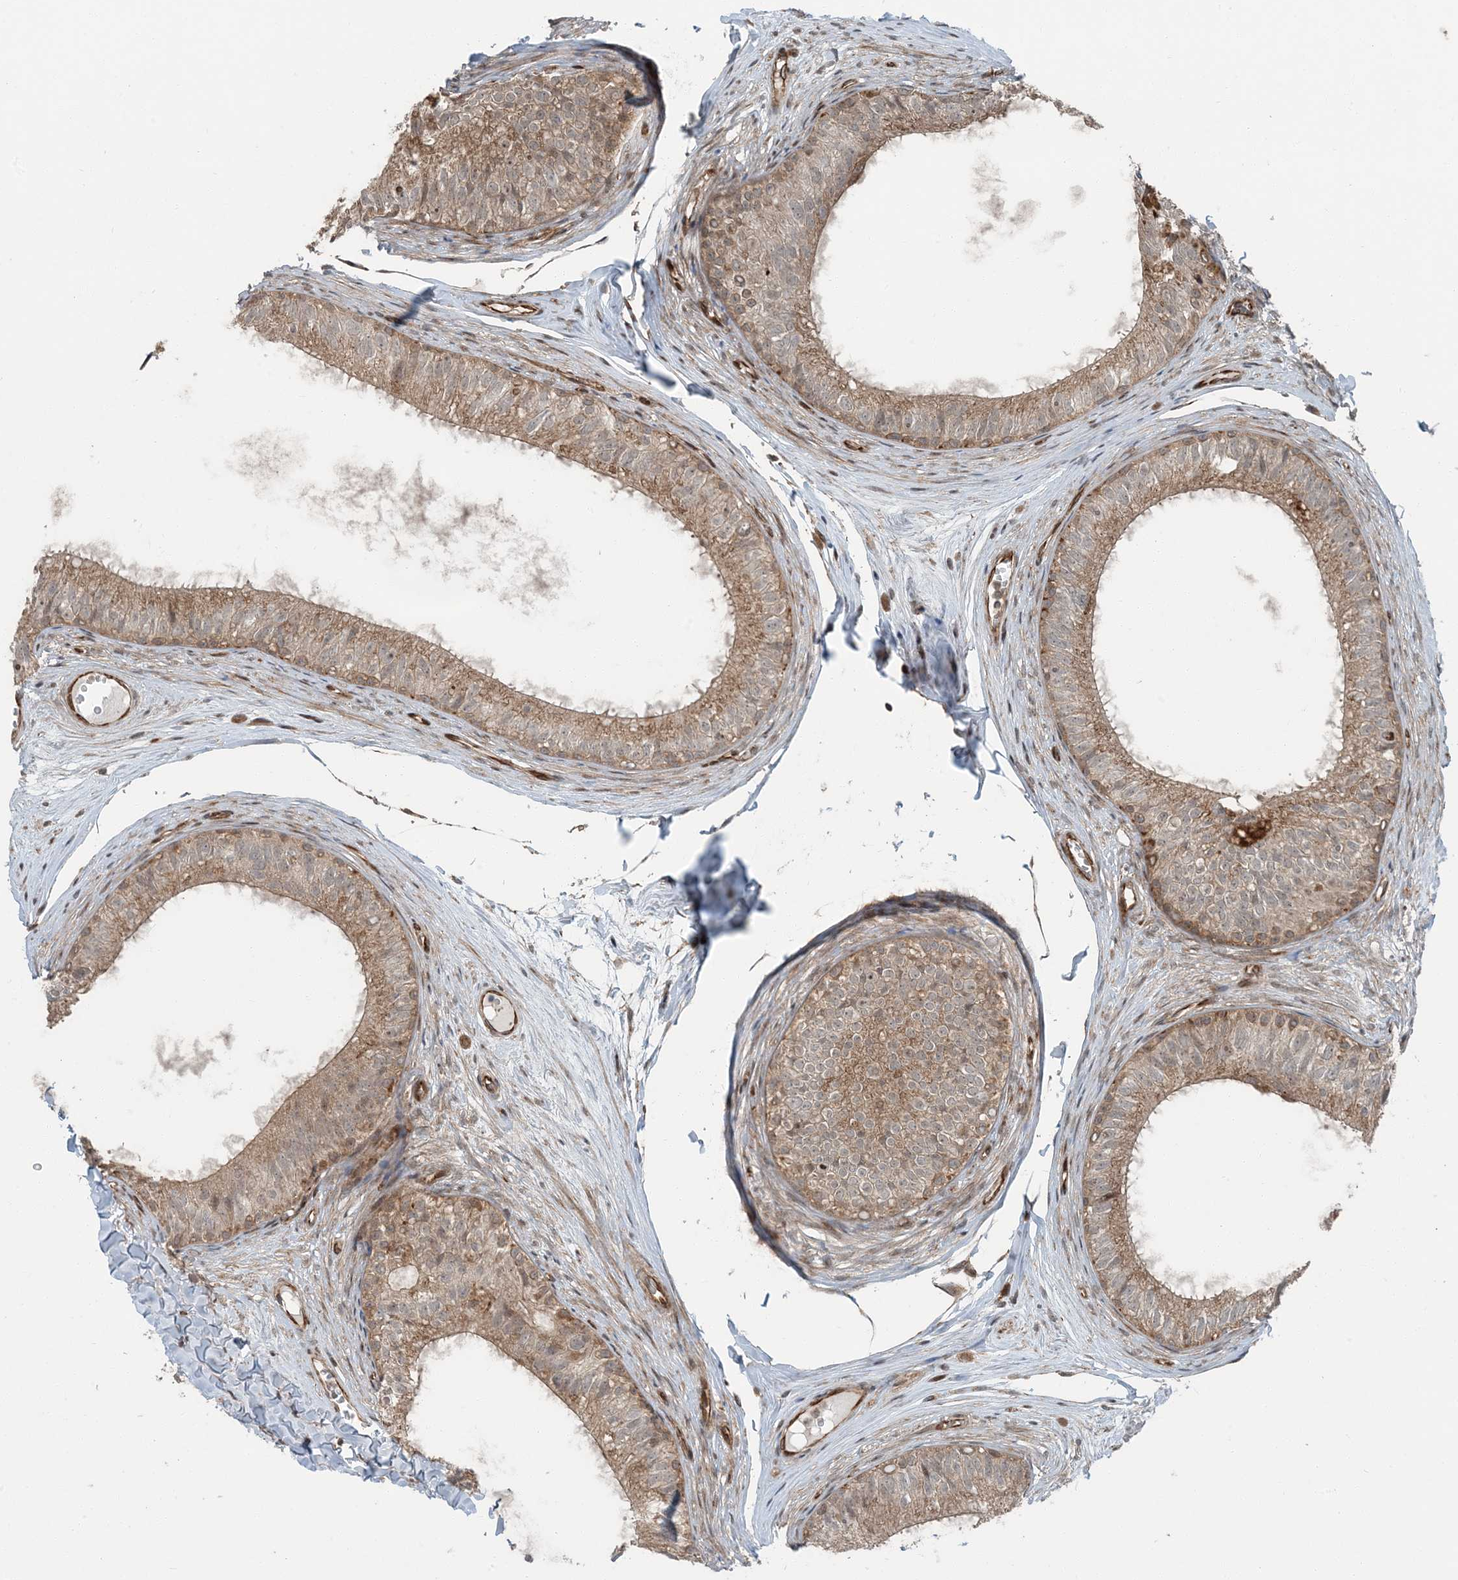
{"staining": {"intensity": "moderate", "quantity": ">75%", "location": "cytoplasmic/membranous"}, "tissue": "epididymis", "cell_type": "Glandular cells", "image_type": "normal", "snomed": [{"axis": "morphology", "description": "Normal tissue, NOS"}, {"axis": "morphology", "description": "Seminoma in situ"}, {"axis": "topography", "description": "Testis"}, {"axis": "topography", "description": "Epididymis"}], "caption": "Protein positivity by immunohistochemistry (IHC) reveals moderate cytoplasmic/membranous positivity in approximately >75% of glandular cells in benign epididymis.", "gene": "EDEM2", "patient": {"sex": "male", "age": 28}}